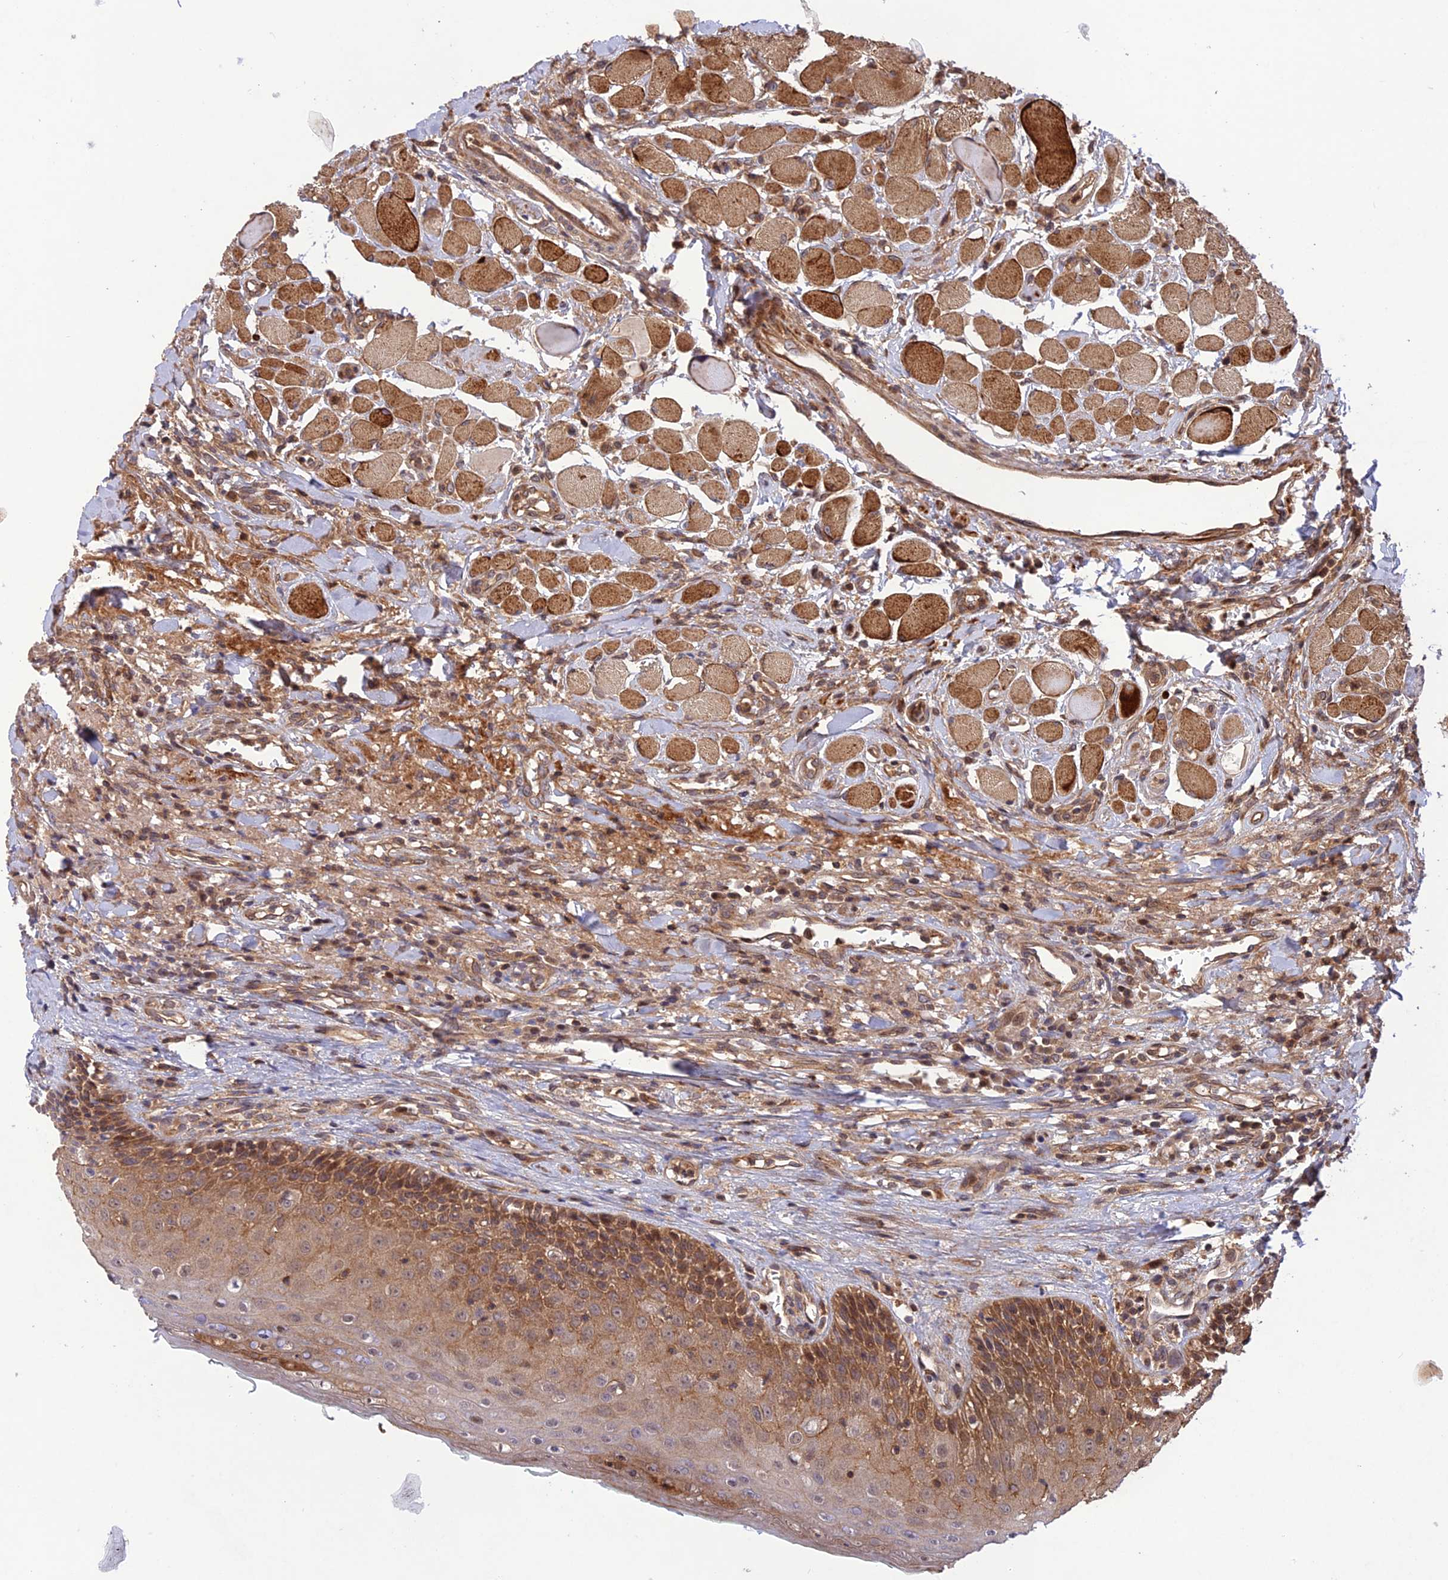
{"staining": {"intensity": "moderate", "quantity": ">75%", "location": "cytoplasmic/membranous"}, "tissue": "oral mucosa", "cell_type": "Squamous epithelial cells", "image_type": "normal", "snomed": [{"axis": "morphology", "description": "Normal tissue, NOS"}, {"axis": "topography", "description": "Oral tissue"}], "caption": "Normal oral mucosa was stained to show a protein in brown. There is medium levels of moderate cytoplasmic/membranous staining in approximately >75% of squamous epithelial cells. (Brightfield microscopy of DAB IHC at high magnification).", "gene": "FCHSD1", "patient": {"sex": "female", "age": 70}}